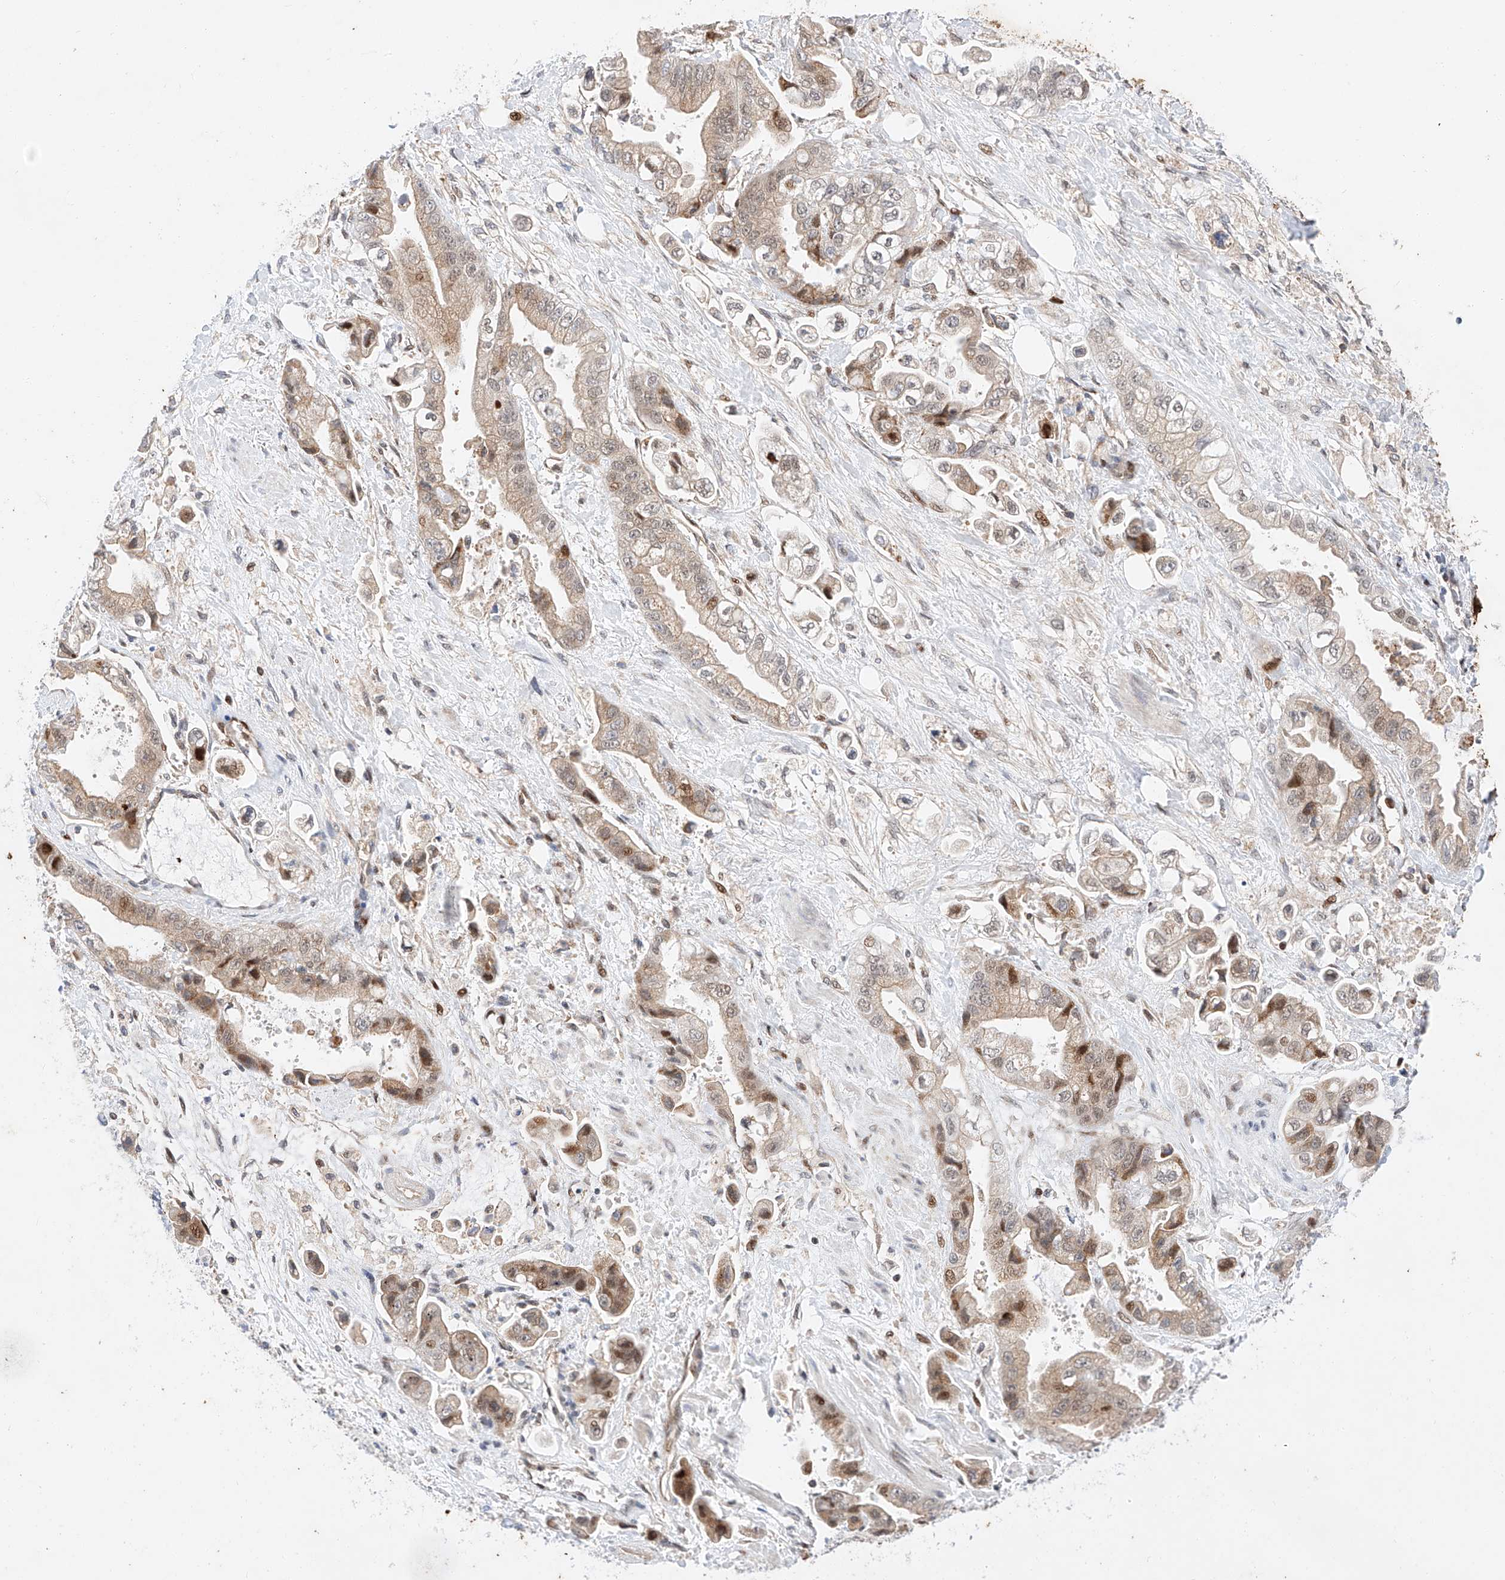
{"staining": {"intensity": "moderate", "quantity": "<25%", "location": "cytoplasmic/membranous,nuclear"}, "tissue": "stomach cancer", "cell_type": "Tumor cells", "image_type": "cancer", "snomed": [{"axis": "morphology", "description": "Adenocarcinoma, NOS"}, {"axis": "topography", "description": "Stomach"}], "caption": "Stomach adenocarcinoma was stained to show a protein in brown. There is low levels of moderate cytoplasmic/membranous and nuclear staining in about <25% of tumor cells. Immunohistochemistry (ihc) stains the protein of interest in brown and the nuclei are stained blue.", "gene": "HDAC9", "patient": {"sex": "male", "age": 62}}